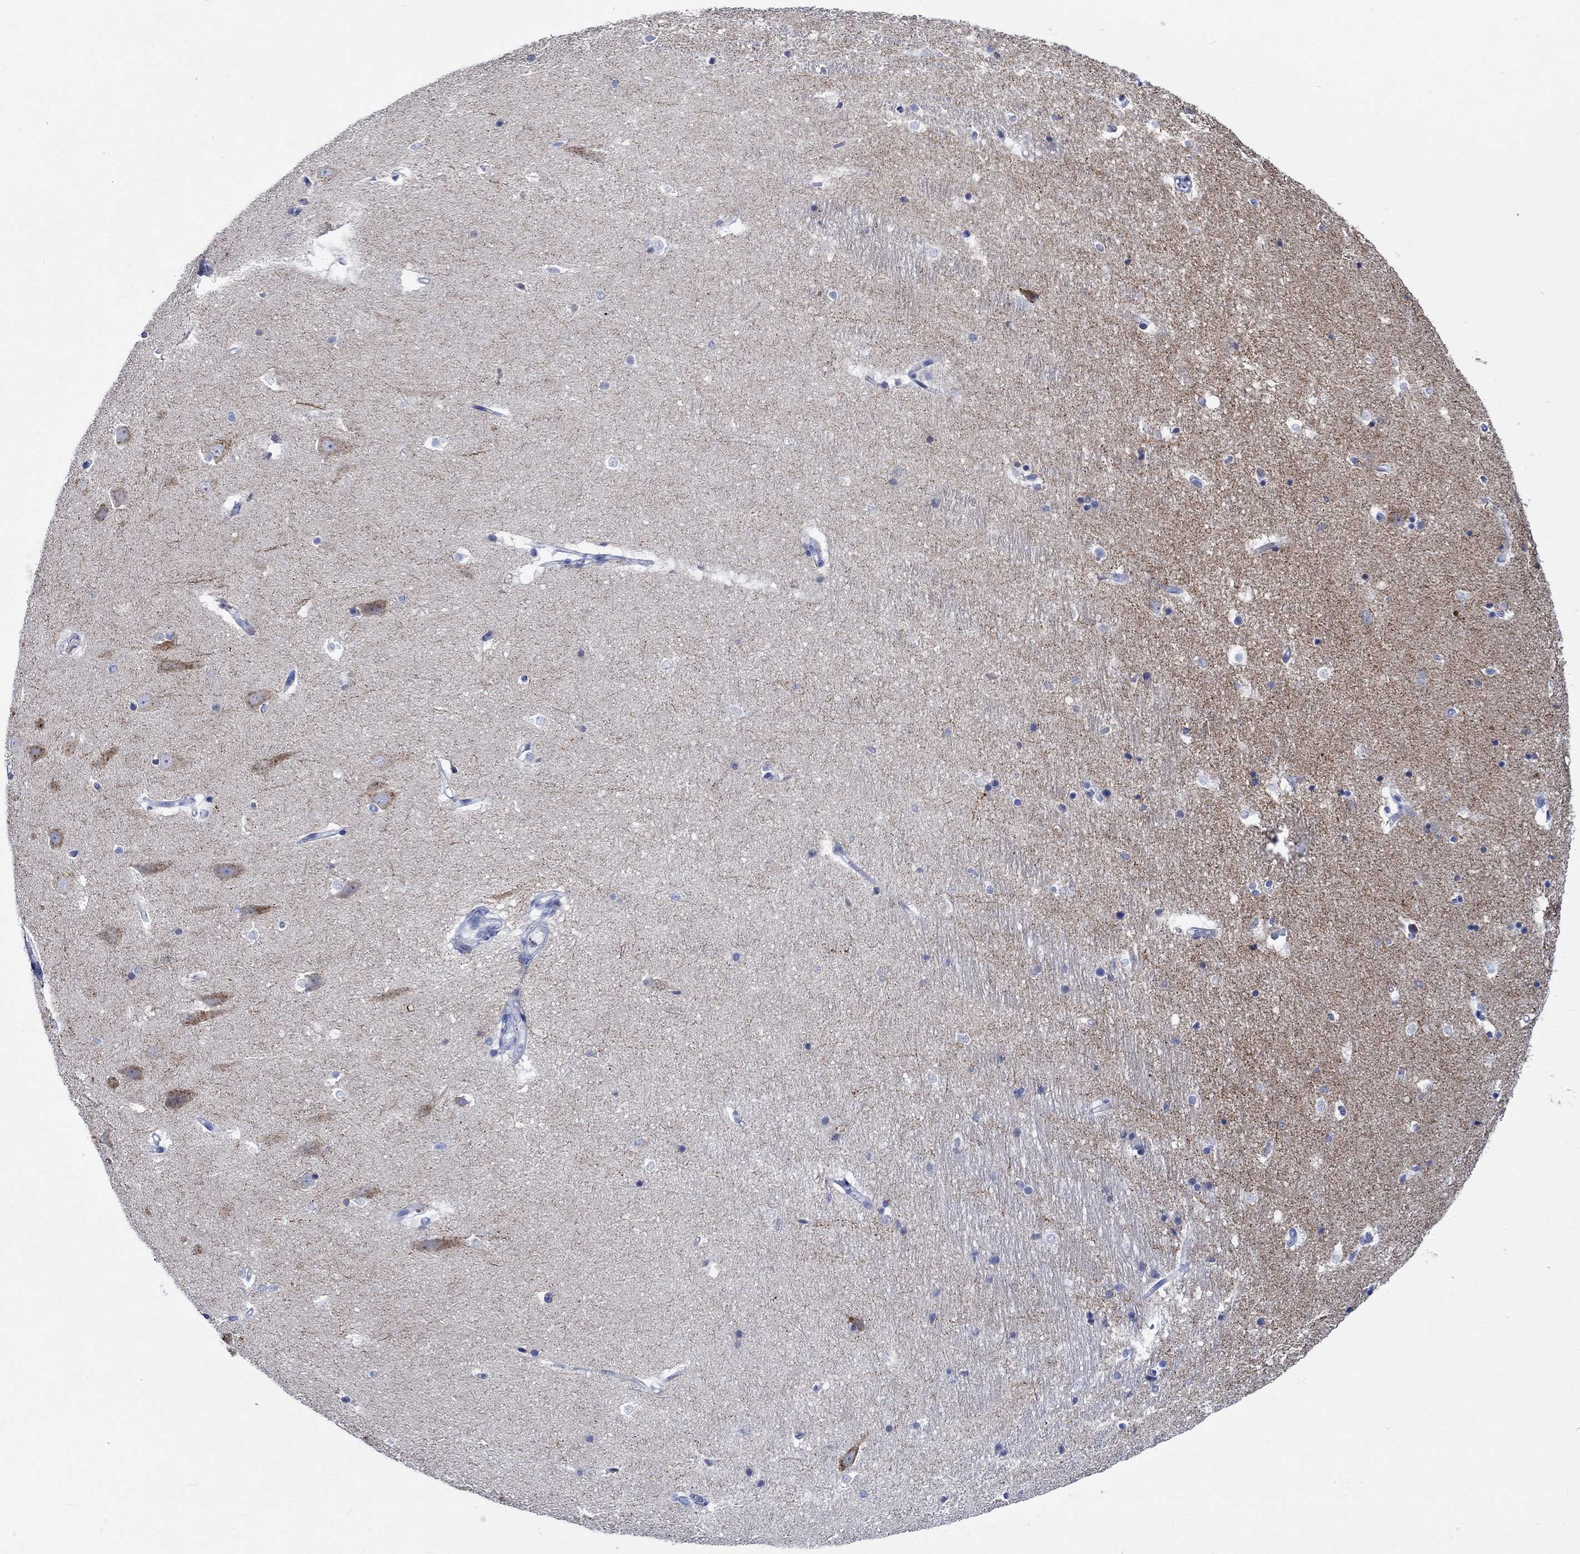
{"staining": {"intensity": "negative", "quantity": "none", "location": "none"}, "tissue": "hippocampus", "cell_type": "Glial cells", "image_type": "normal", "snomed": [{"axis": "morphology", "description": "Normal tissue, NOS"}, {"axis": "topography", "description": "Hippocampus"}], "caption": "Immunohistochemistry histopathology image of unremarkable hippocampus: human hippocampus stained with DAB (3,3'-diaminobenzidine) demonstrates no significant protein staining in glial cells.", "gene": "PTPRN2", "patient": {"sex": "male", "age": 44}}